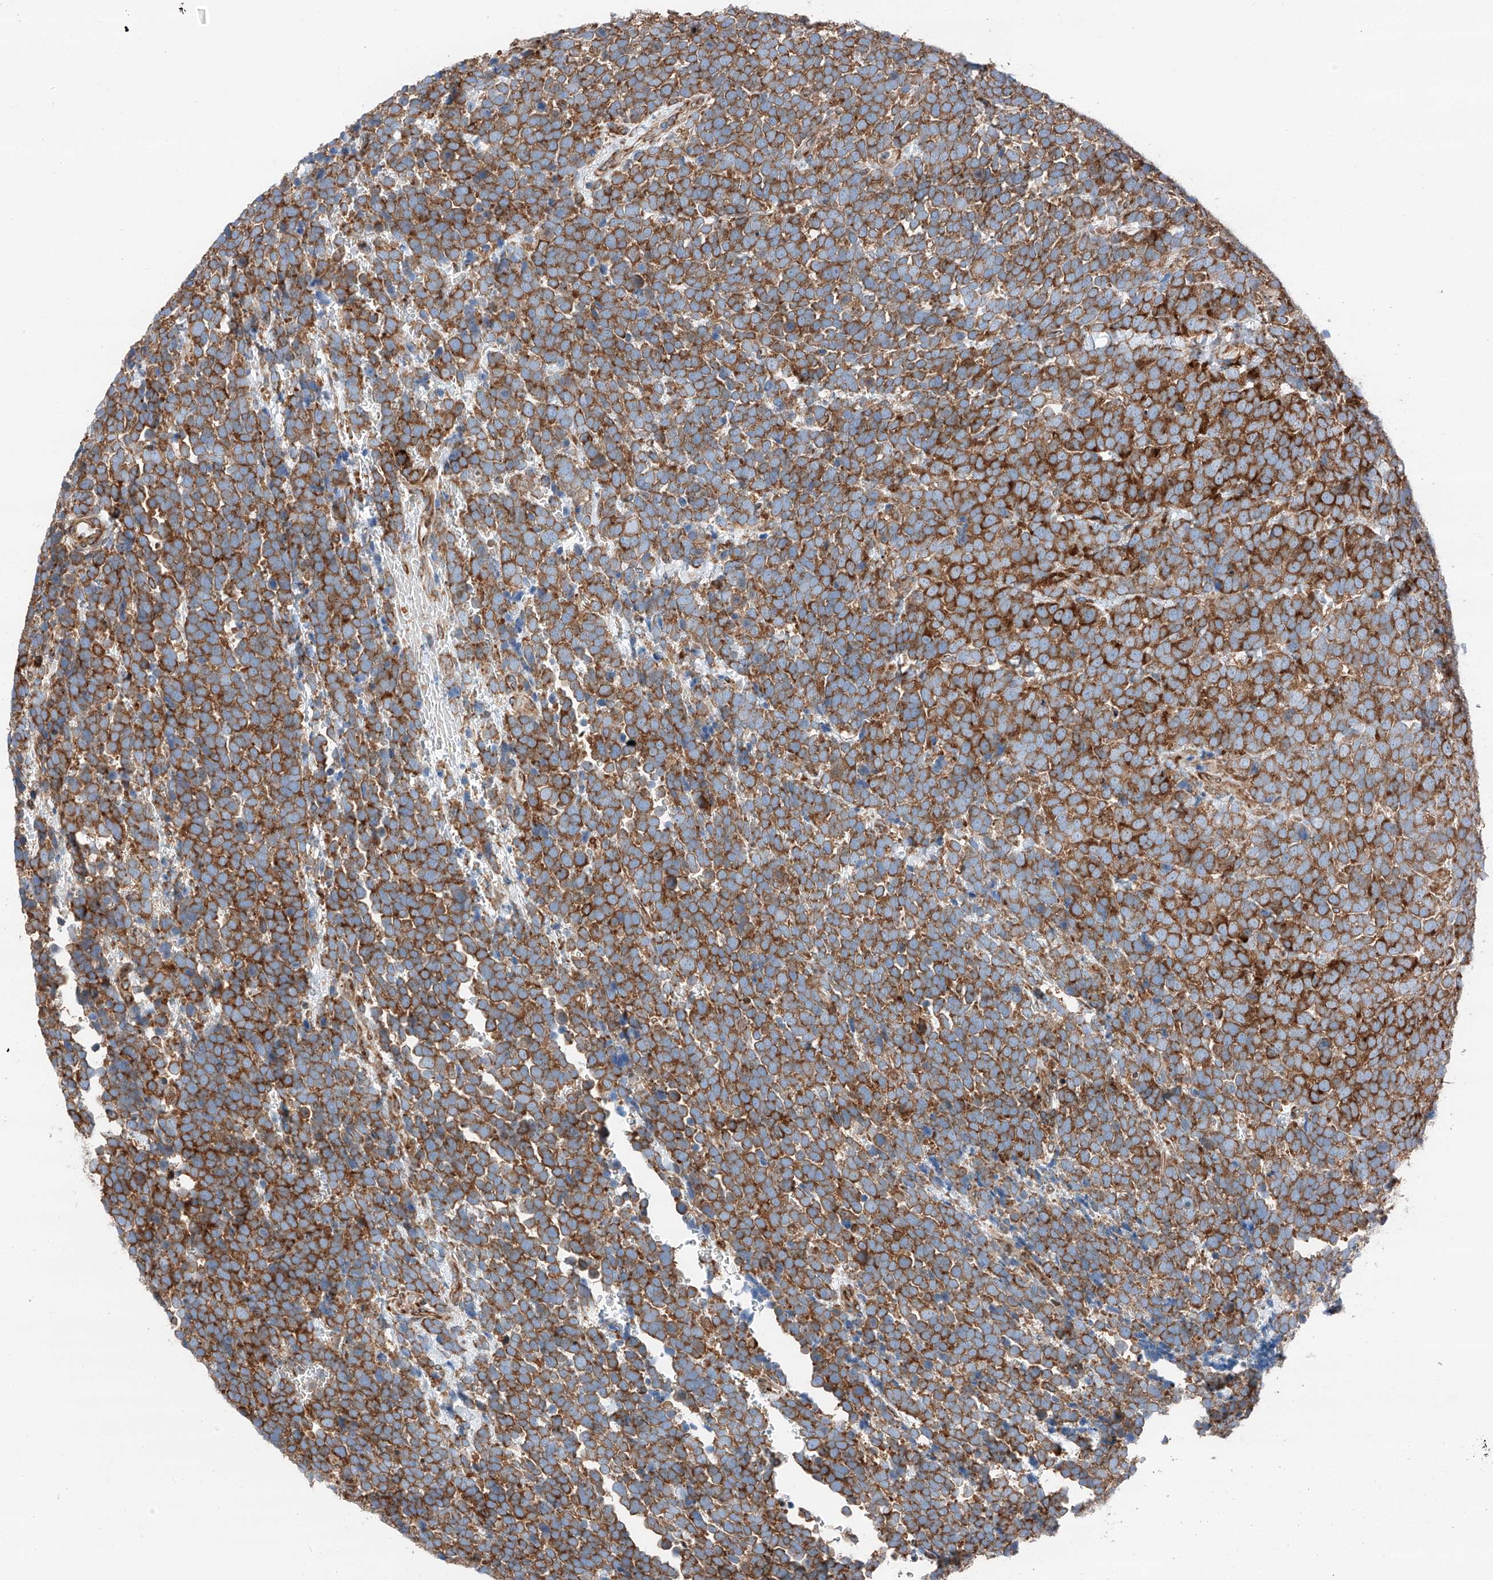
{"staining": {"intensity": "strong", "quantity": ">75%", "location": "cytoplasmic/membranous"}, "tissue": "urothelial cancer", "cell_type": "Tumor cells", "image_type": "cancer", "snomed": [{"axis": "morphology", "description": "Urothelial carcinoma, High grade"}, {"axis": "topography", "description": "Urinary bladder"}], "caption": "A high-resolution micrograph shows immunohistochemistry staining of high-grade urothelial carcinoma, which demonstrates strong cytoplasmic/membranous positivity in approximately >75% of tumor cells.", "gene": "ZC3H15", "patient": {"sex": "female", "age": 82}}